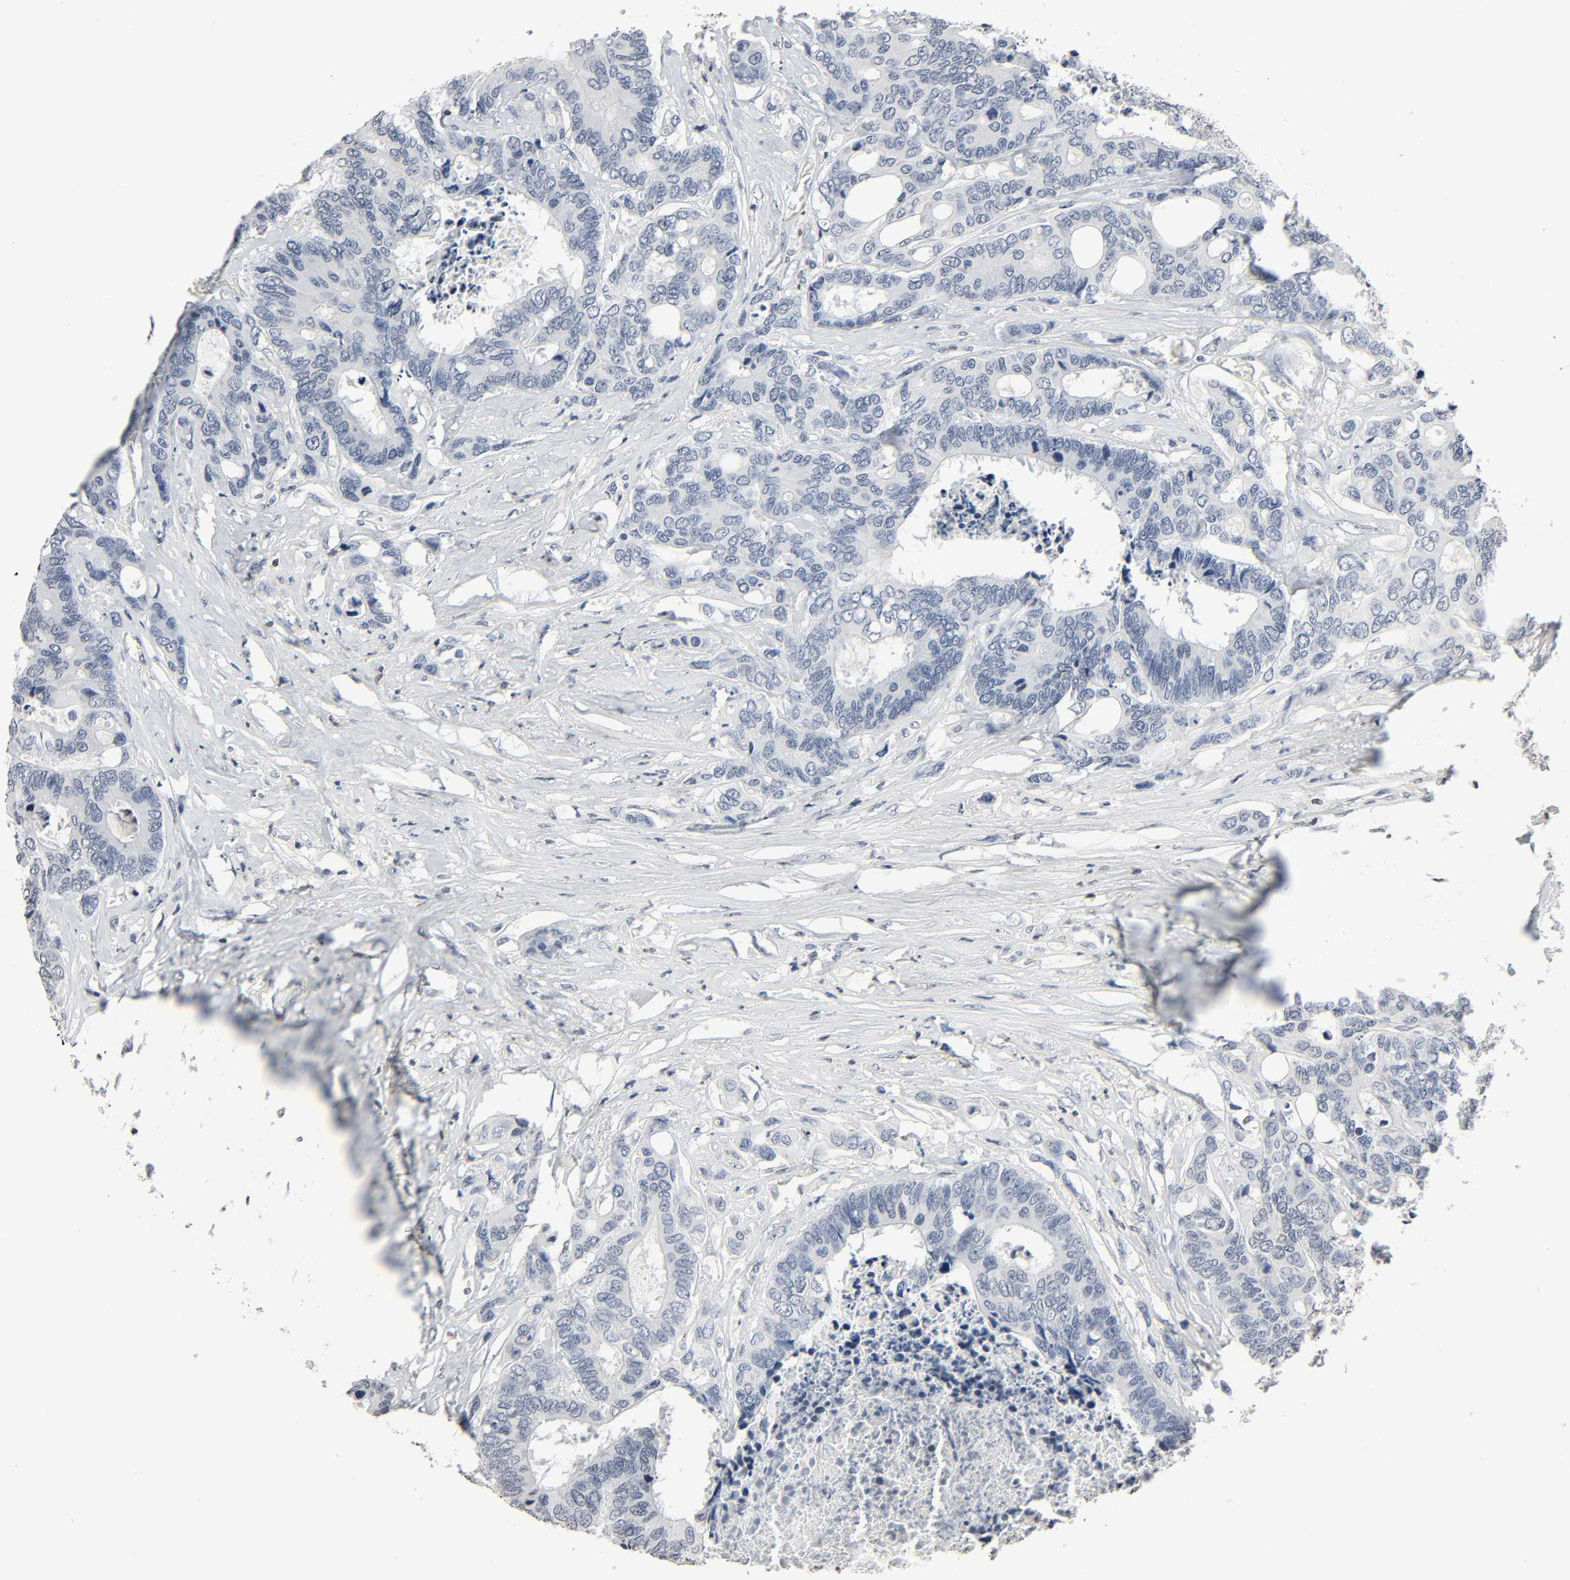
{"staining": {"intensity": "negative", "quantity": "none", "location": "none"}, "tissue": "colorectal cancer", "cell_type": "Tumor cells", "image_type": "cancer", "snomed": [{"axis": "morphology", "description": "Adenocarcinoma, NOS"}, {"axis": "topography", "description": "Rectum"}], "caption": "High power microscopy histopathology image of an immunohistochemistry photomicrograph of adenocarcinoma (colorectal), revealing no significant staining in tumor cells. Nuclei are stained in blue.", "gene": "STK4", "patient": {"sex": "male", "age": 55}}